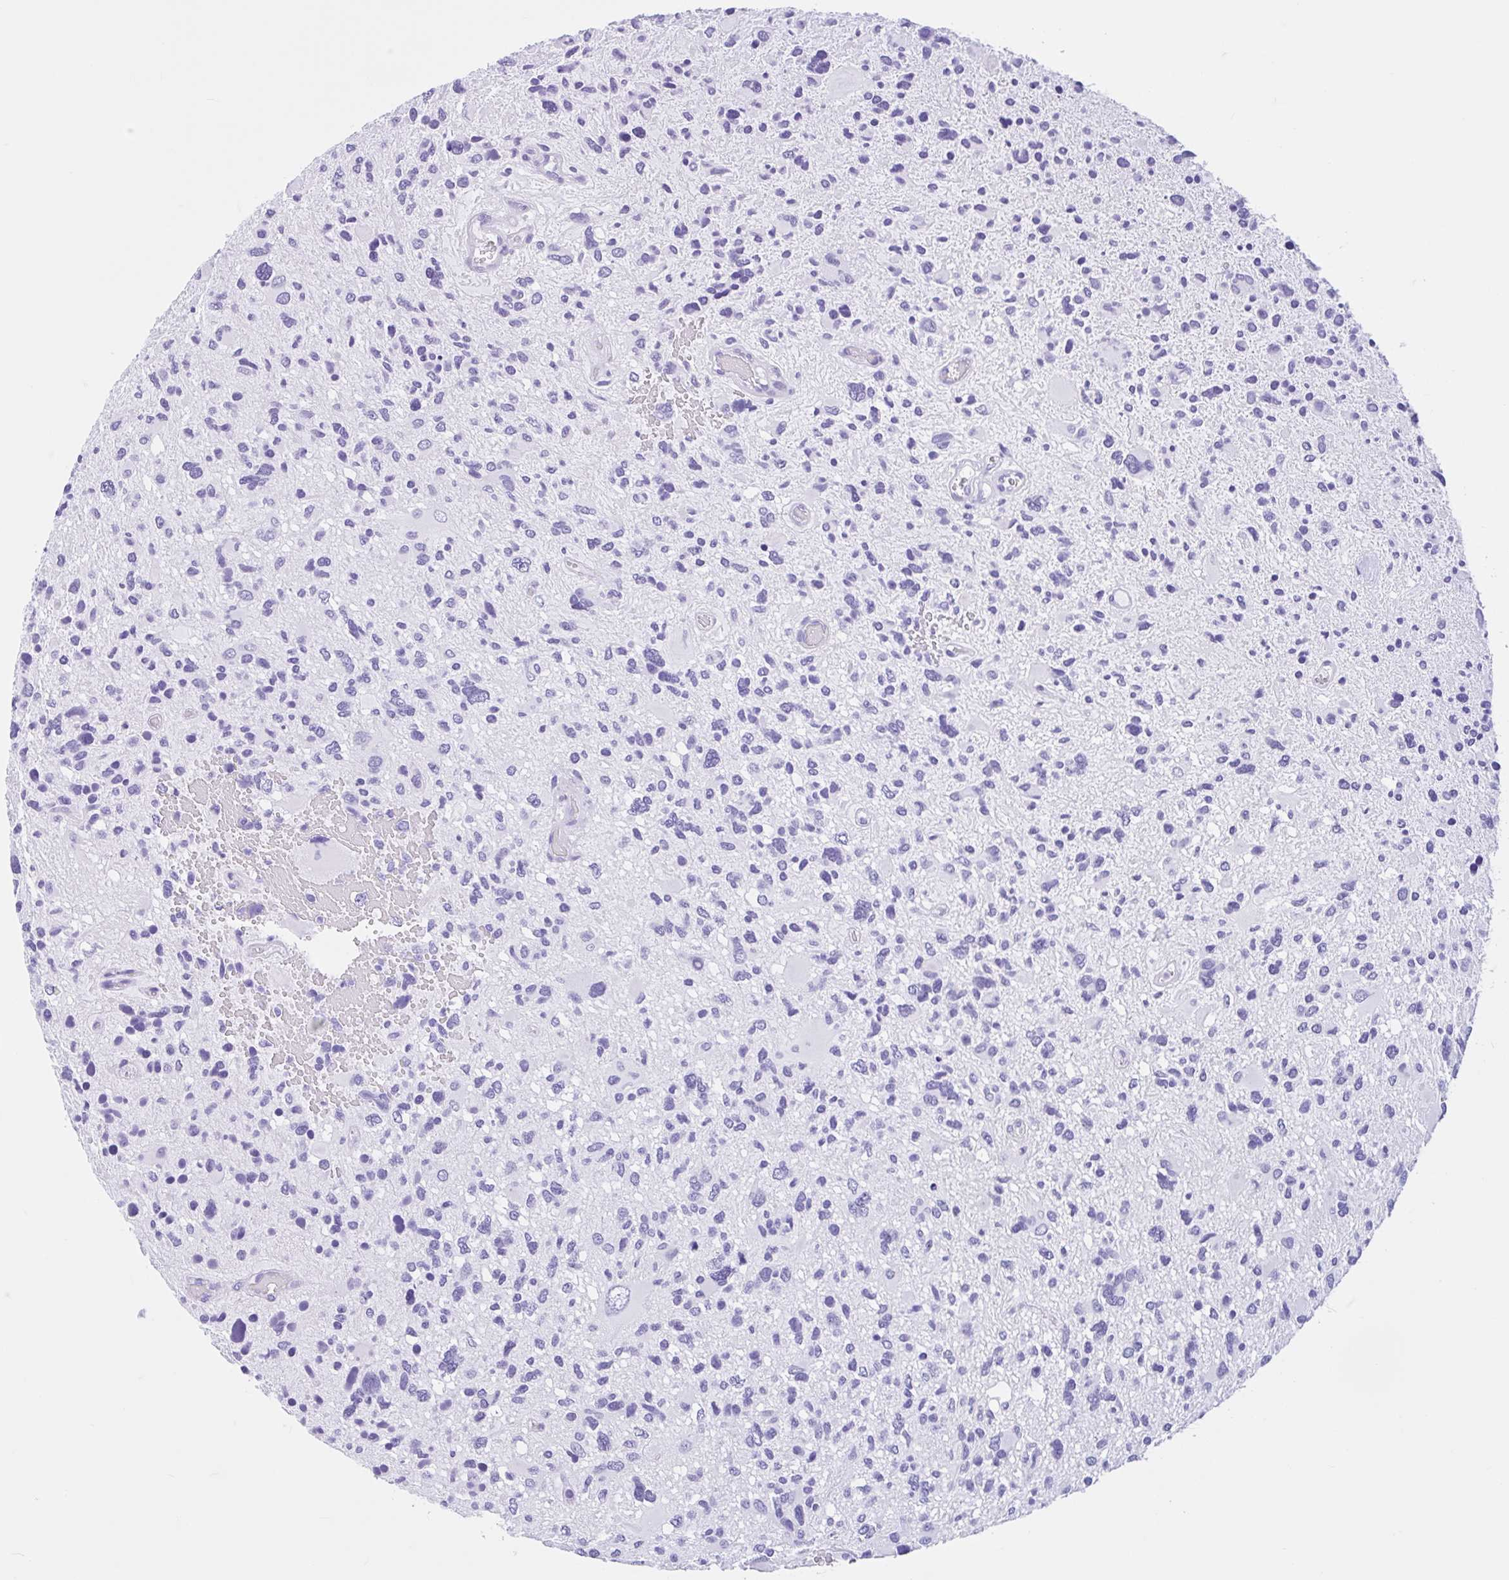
{"staining": {"intensity": "negative", "quantity": "none", "location": "none"}, "tissue": "glioma", "cell_type": "Tumor cells", "image_type": "cancer", "snomed": [{"axis": "morphology", "description": "Glioma, malignant, High grade"}, {"axis": "topography", "description": "Brain"}], "caption": "Protein analysis of glioma demonstrates no significant staining in tumor cells. (DAB (3,3'-diaminobenzidine) IHC, high magnification).", "gene": "IAPP", "patient": {"sex": "female", "age": 11}}